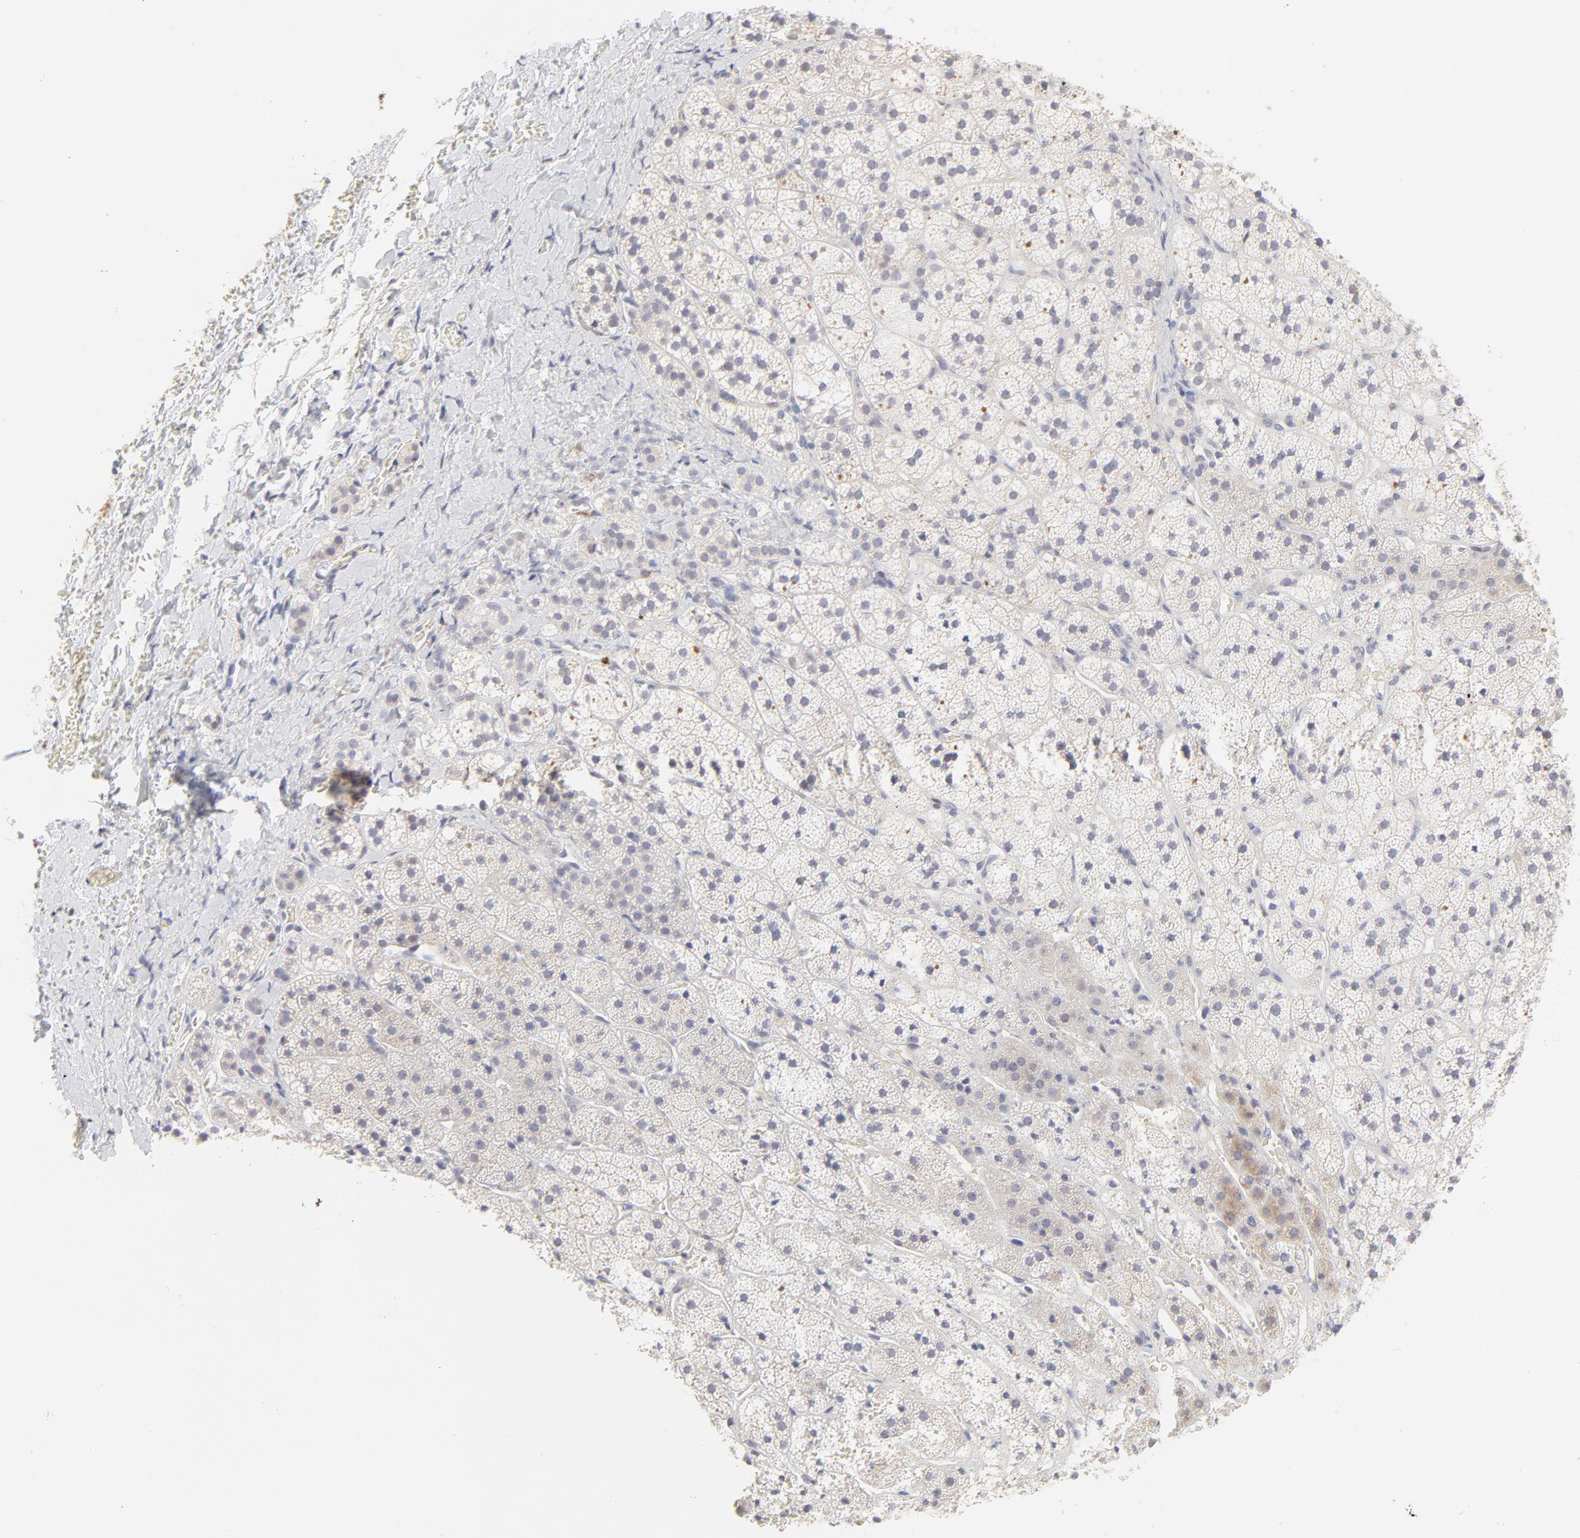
{"staining": {"intensity": "weak", "quantity": "<25%", "location": "cytoplasmic/membranous"}, "tissue": "adrenal gland", "cell_type": "Glandular cells", "image_type": "normal", "snomed": [{"axis": "morphology", "description": "Normal tissue, NOS"}, {"axis": "topography", "description": "Adrenal gland"}], "caption": "Glandular cells show no significant expression in unremarkable adrenal gland.", "gene": "ELF3", "patient": {"sex": "female", "age": 44}}